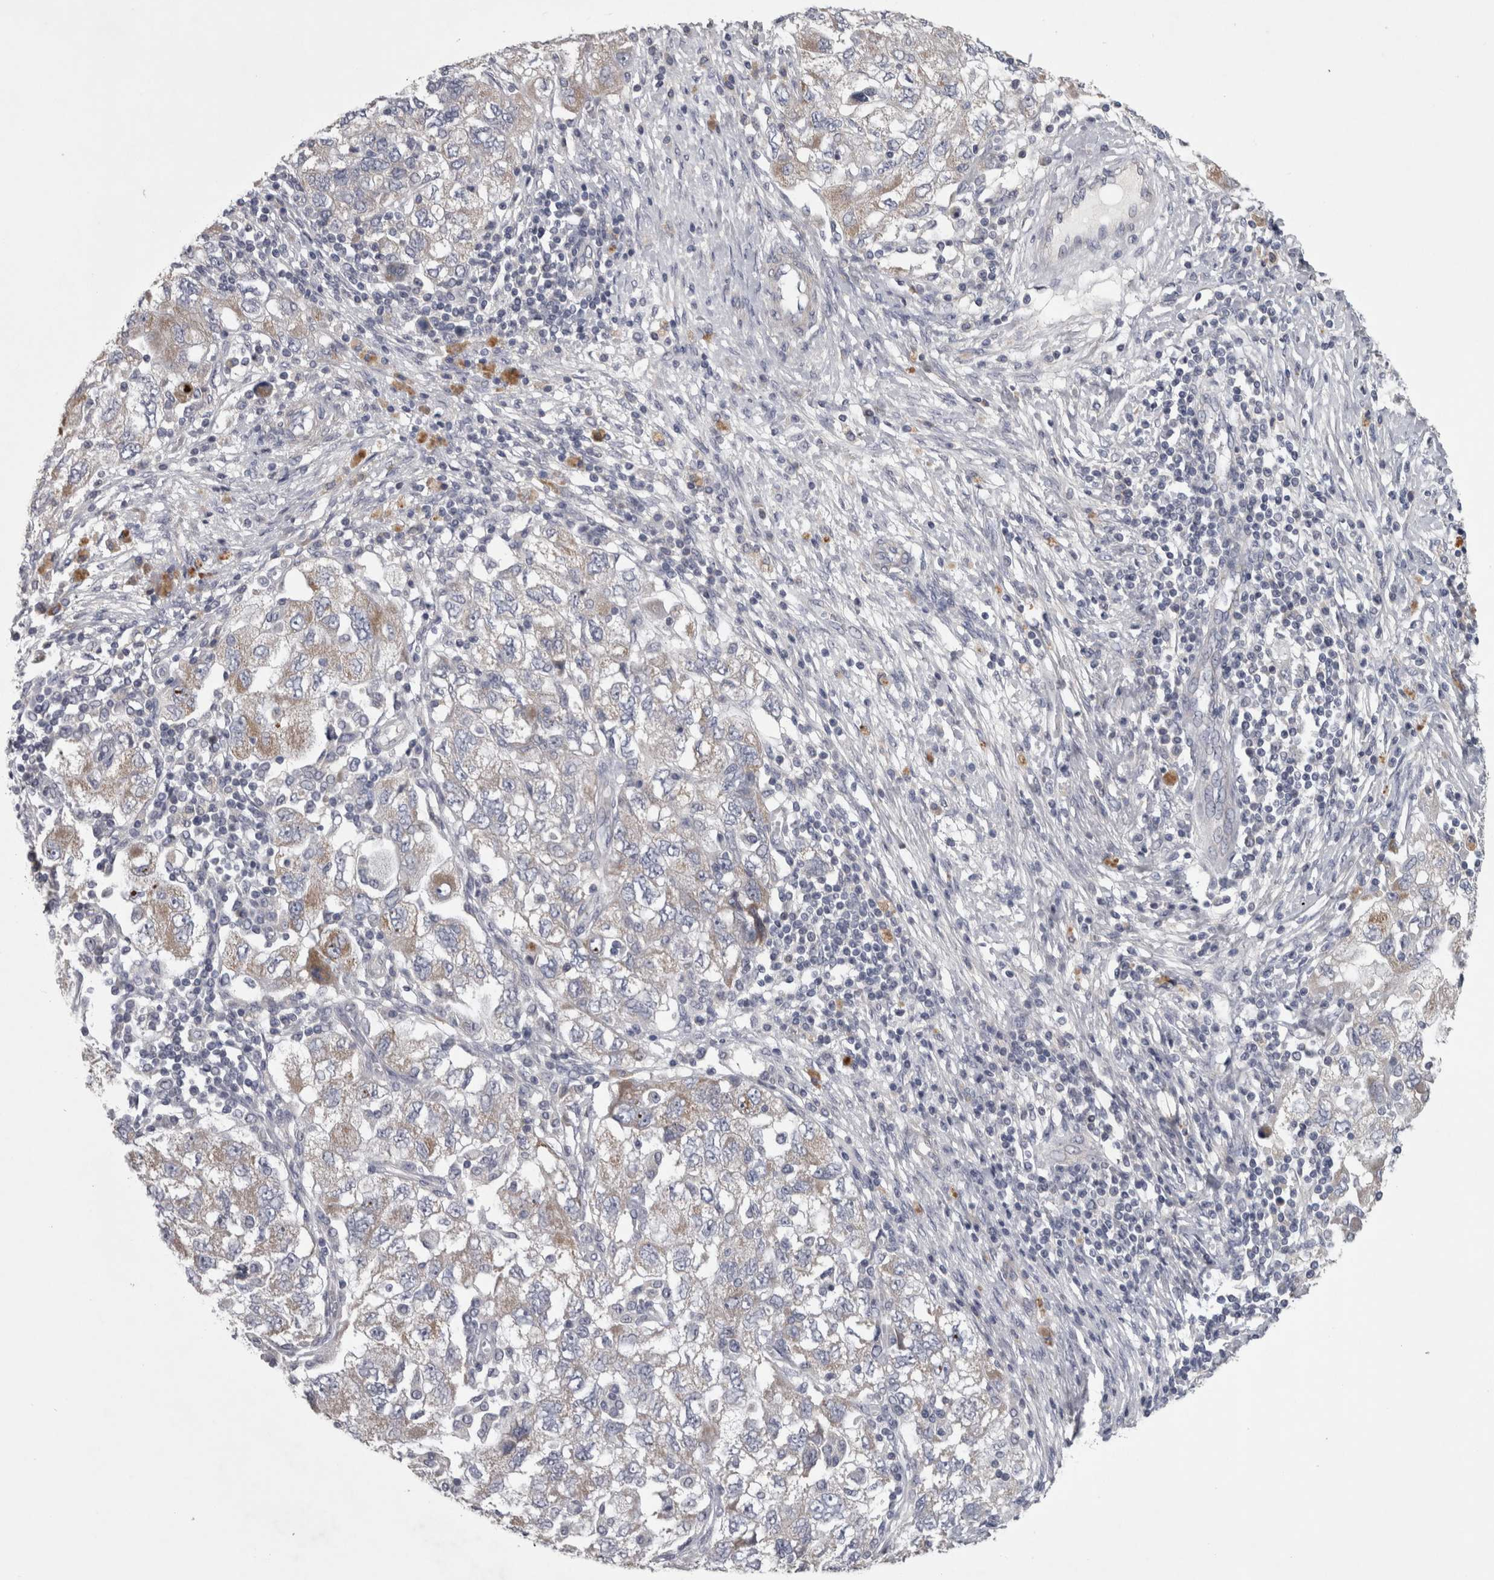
{"staining": {"intensity": "weak", "quantity": "25%-75%", "location": "cytoplasmic/membranous"}, "tissue": "ovarian cancer", "cell_type": "Tumor cells", "image_type": "cancer", "snomed": [{"axis": "morphology", "description": "Carcinoma, NOS"}, {"axis": "morphology", "description": "Cystadenocarcinoma, serous, NOS"}, {"axis": "topography", "description": "Ovary"}], "caption": "Immunohistochemical staining of human ovarian cancer (serous cystadenocarcinoma) shows low levels of weak cytoplasmic/membranous expression in approximately 25%-75% of tumor cells.", "gene": "DBT", "patient": {"sex": "female", "age": 69}}